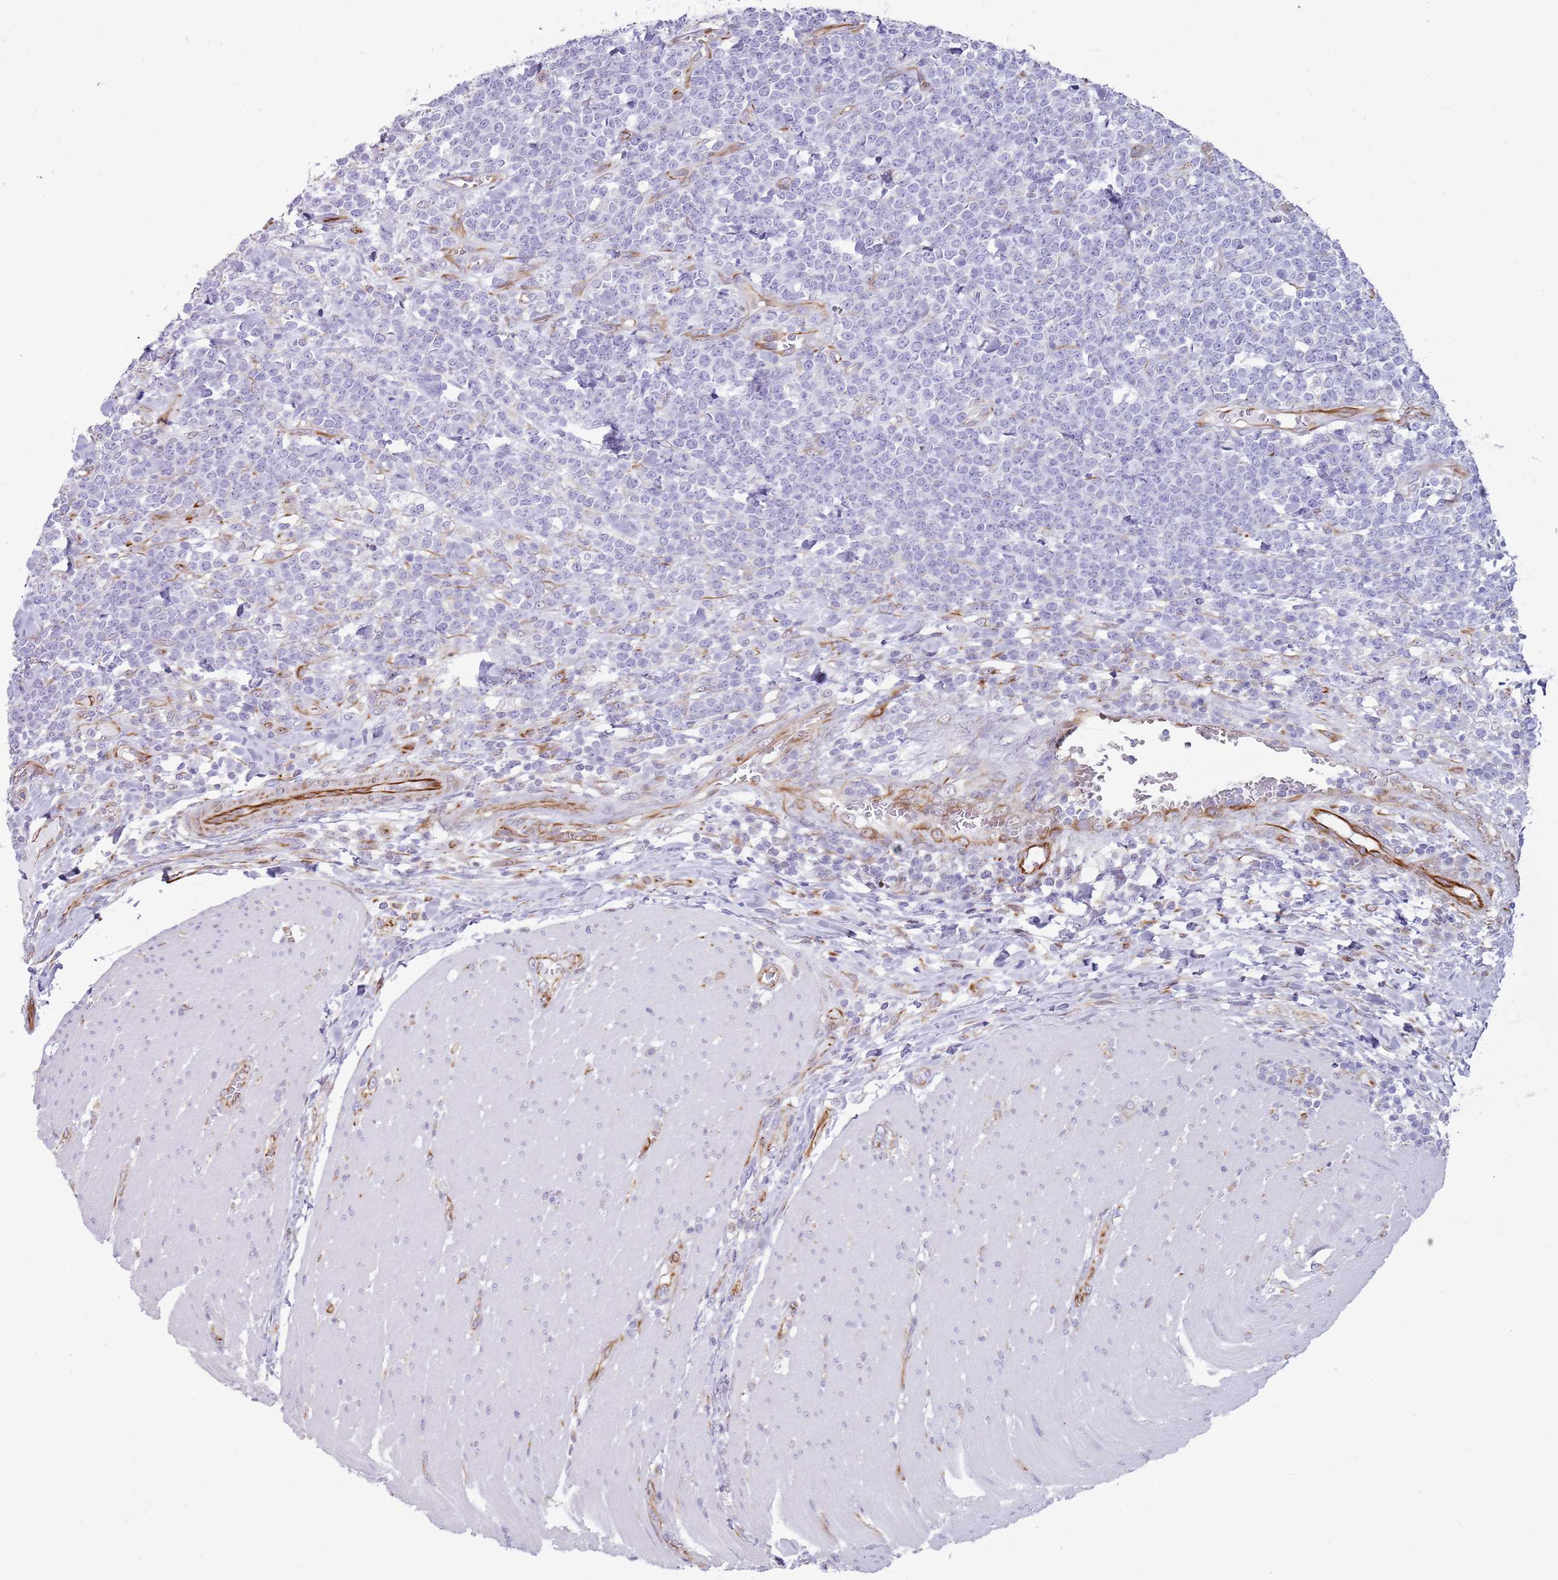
{"staining": {"intensity": "negative", "quantity": "none", "location": "none"}, "tissue": "lymphoma", "cell_type": "Tumor cells", "image_type": "cancer", "snomed": [{"axis": "morphology", "description": "Malignant lymphoma, non-Hodgkin's type, High grade"}, {"axis": "topography", "description": "Small intestine"}], "caption": "High-grade malignant lymphoma, non-Hodgkin's type was stained to show a protein in brown. There is no significant expression in tumor cells.", "gene": "NBPF3", "patient": {"sex": "male", "age": 8}}